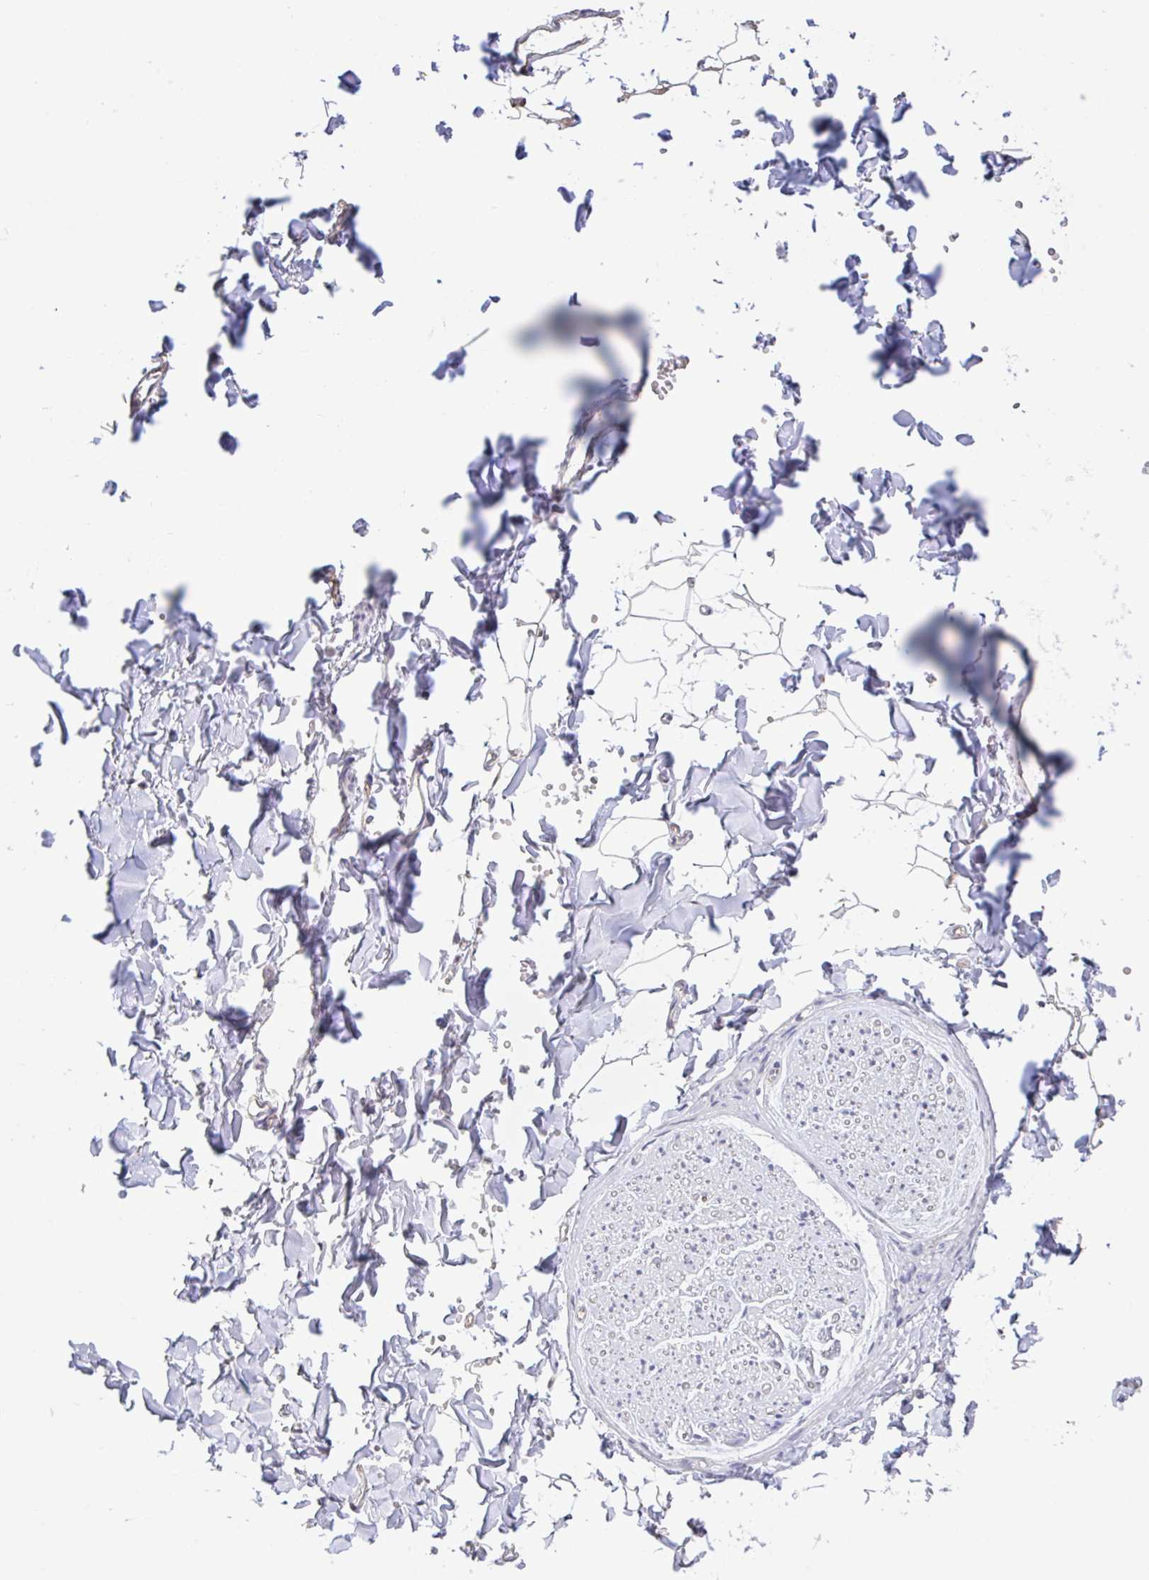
{"staining": {"intensity": "negative", "quantity": "none", "location": "none"}, "tissue": "adipose tissue", "cell_type": "Adipocytes", "image_type": "normal", "snomed": [{"axis": "morphology", "description": "Normal tissue, NOS"}, {"axis": "topography", "description": "Cartilage tissue"}, {"axis": "topography", "description": "Bronchus"}, {"axis": "topography", "description": "Peripheral nerve tissue"}], "caption": "This photomicrograph is of unremarkable adipose tissue stained with immunohistochemistry (IHC) to label a protein in brown with the nuclei are counter-stained blue. There is no staining in adipocytes.", "gene": "PLCD4", "patient": {"sex": "female", "age": 59}}